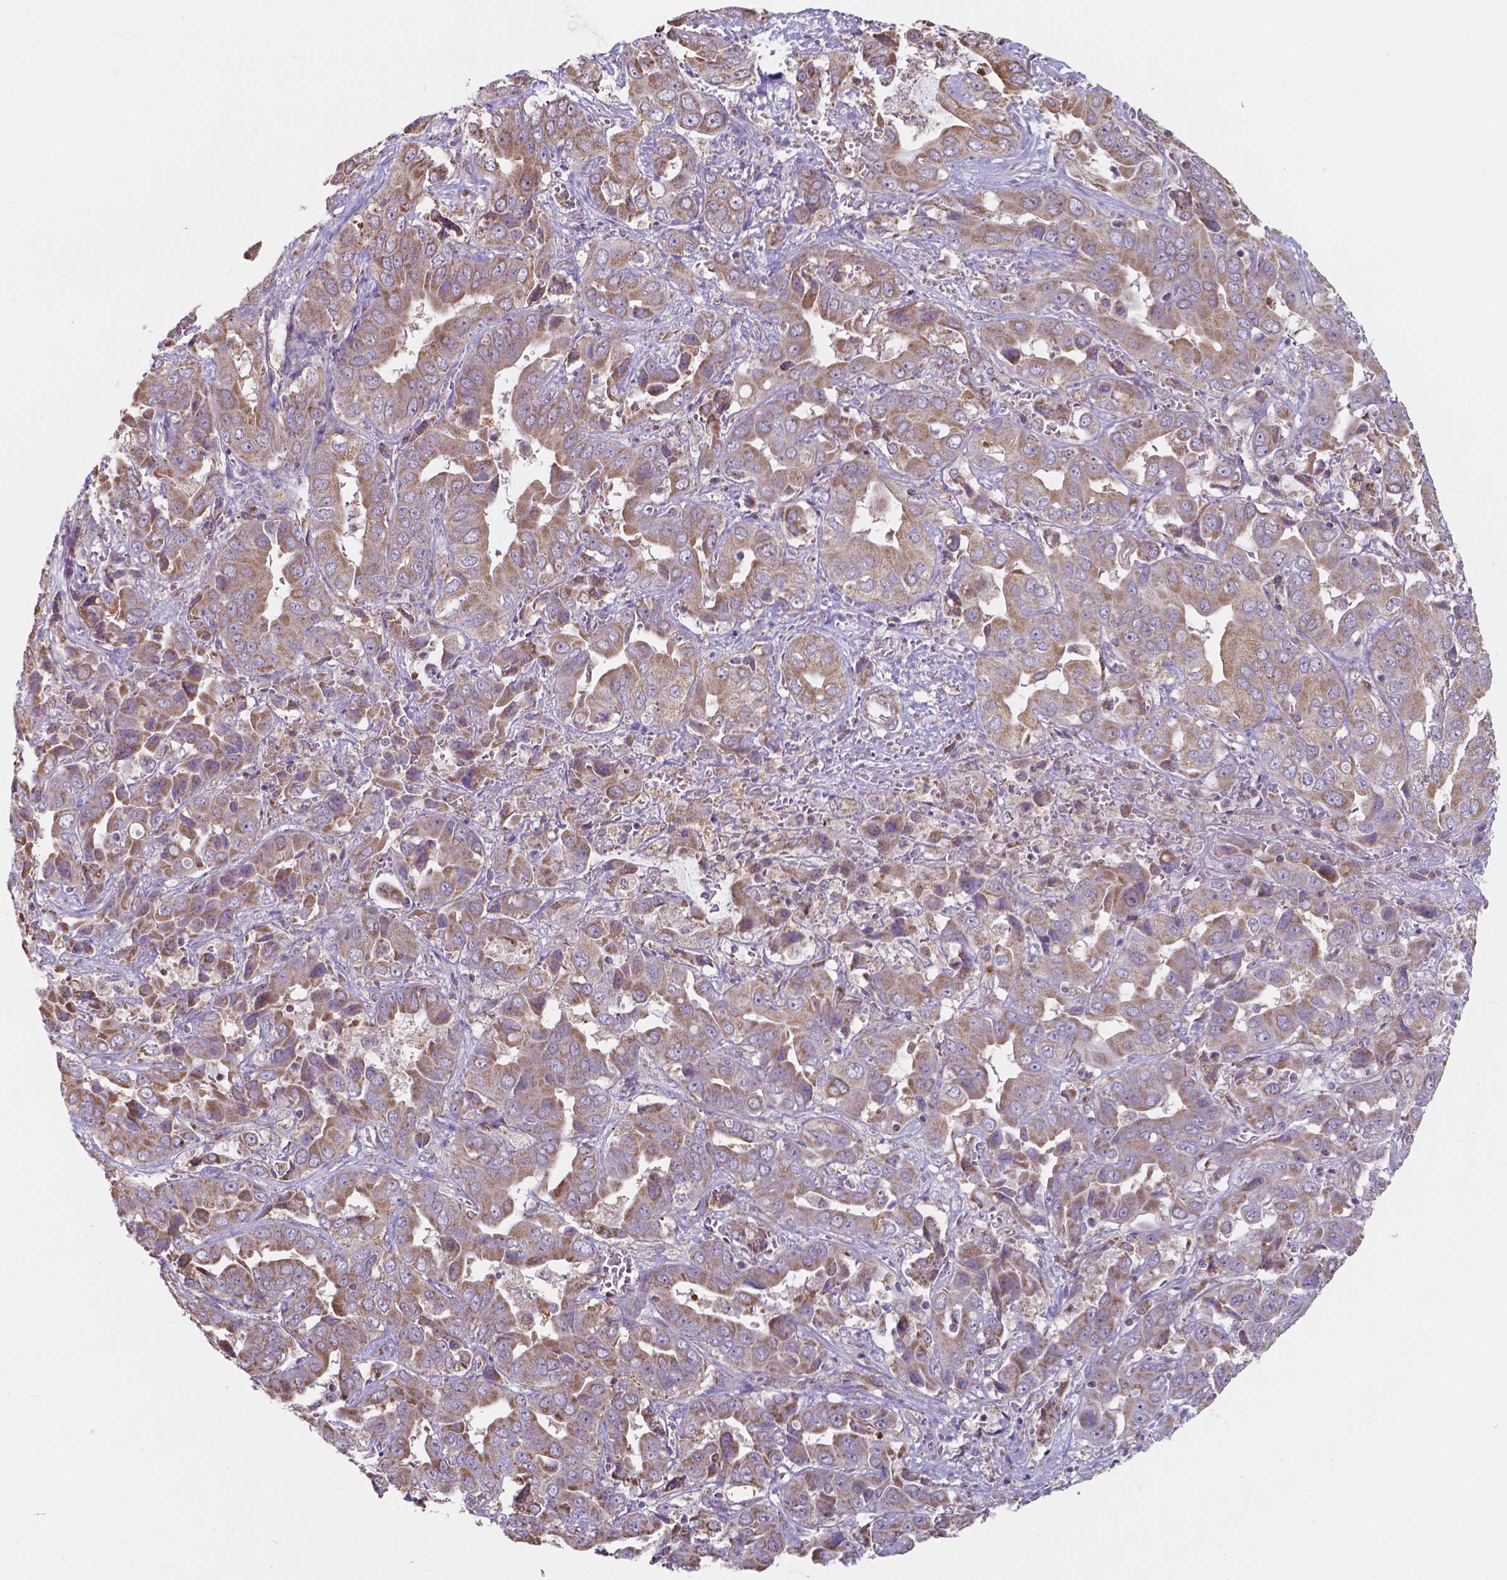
{"staining": {"intensity": "moderate", "quantity": ">75%", "location": "cytoplasmic/membranous"}, "tissue": "liver cancer", "cell_type": "Tumor cells", "image_type": "cancer", "snomed": [{"axis": "morphology", "description": "Cholangiocarcinoma"}, {"axis": "topography", "description": "Liver"}], "caption": "This is a micrograph of immunohistochemistry (IHC) staining of liver cancer, which shows moderate expression in the cytoplasmic/membranous of tumor cells.", "gene": "FAM114A1", "patient": {"sex": "female", "age": 52}}